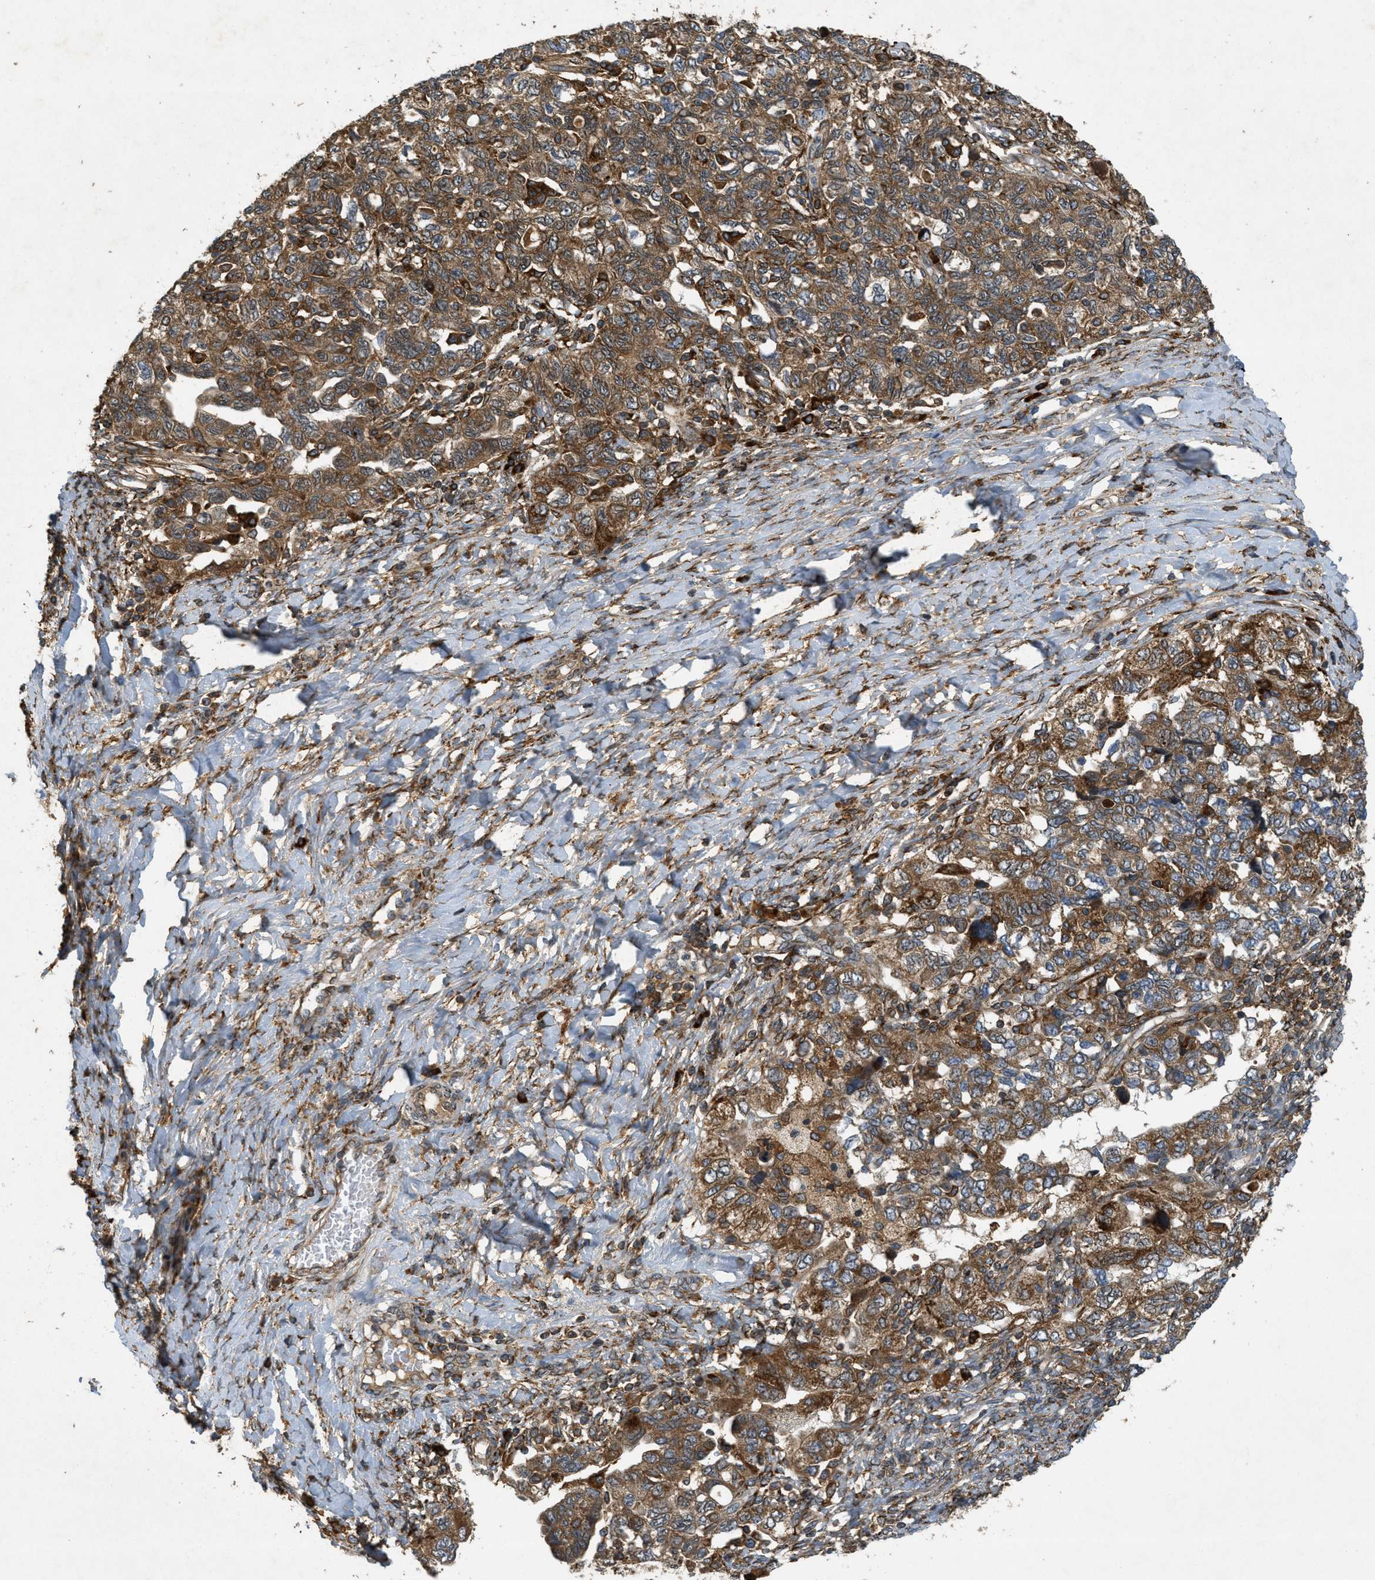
{"staining": {"intensity": "moderate", "quantity": ">75%", "location": "cytoplasmic/membranous"}, "tissue": "ovarian cancer", "cell_type": "Tumor cells", "image_type": "cancer", "snomed": [{"axis": "morphology", "description": "Carcinoma, NOS"}, {"axis": "morphology", "description": "Cystadenocarcinoma, serous, NOS"}, {"axis": "topography", "description": "Ovary"}], "caption": "This photomicrograph reveals ovarian carcinoma stained with IHC to label a protein in brown. The cytoplasmic/membranous of tumor cells show moderate positivity for the protein. Nuclei are counter-stained blue.", "gene": "PCDH18", "patient": {"sex": "female", "age": 69}}